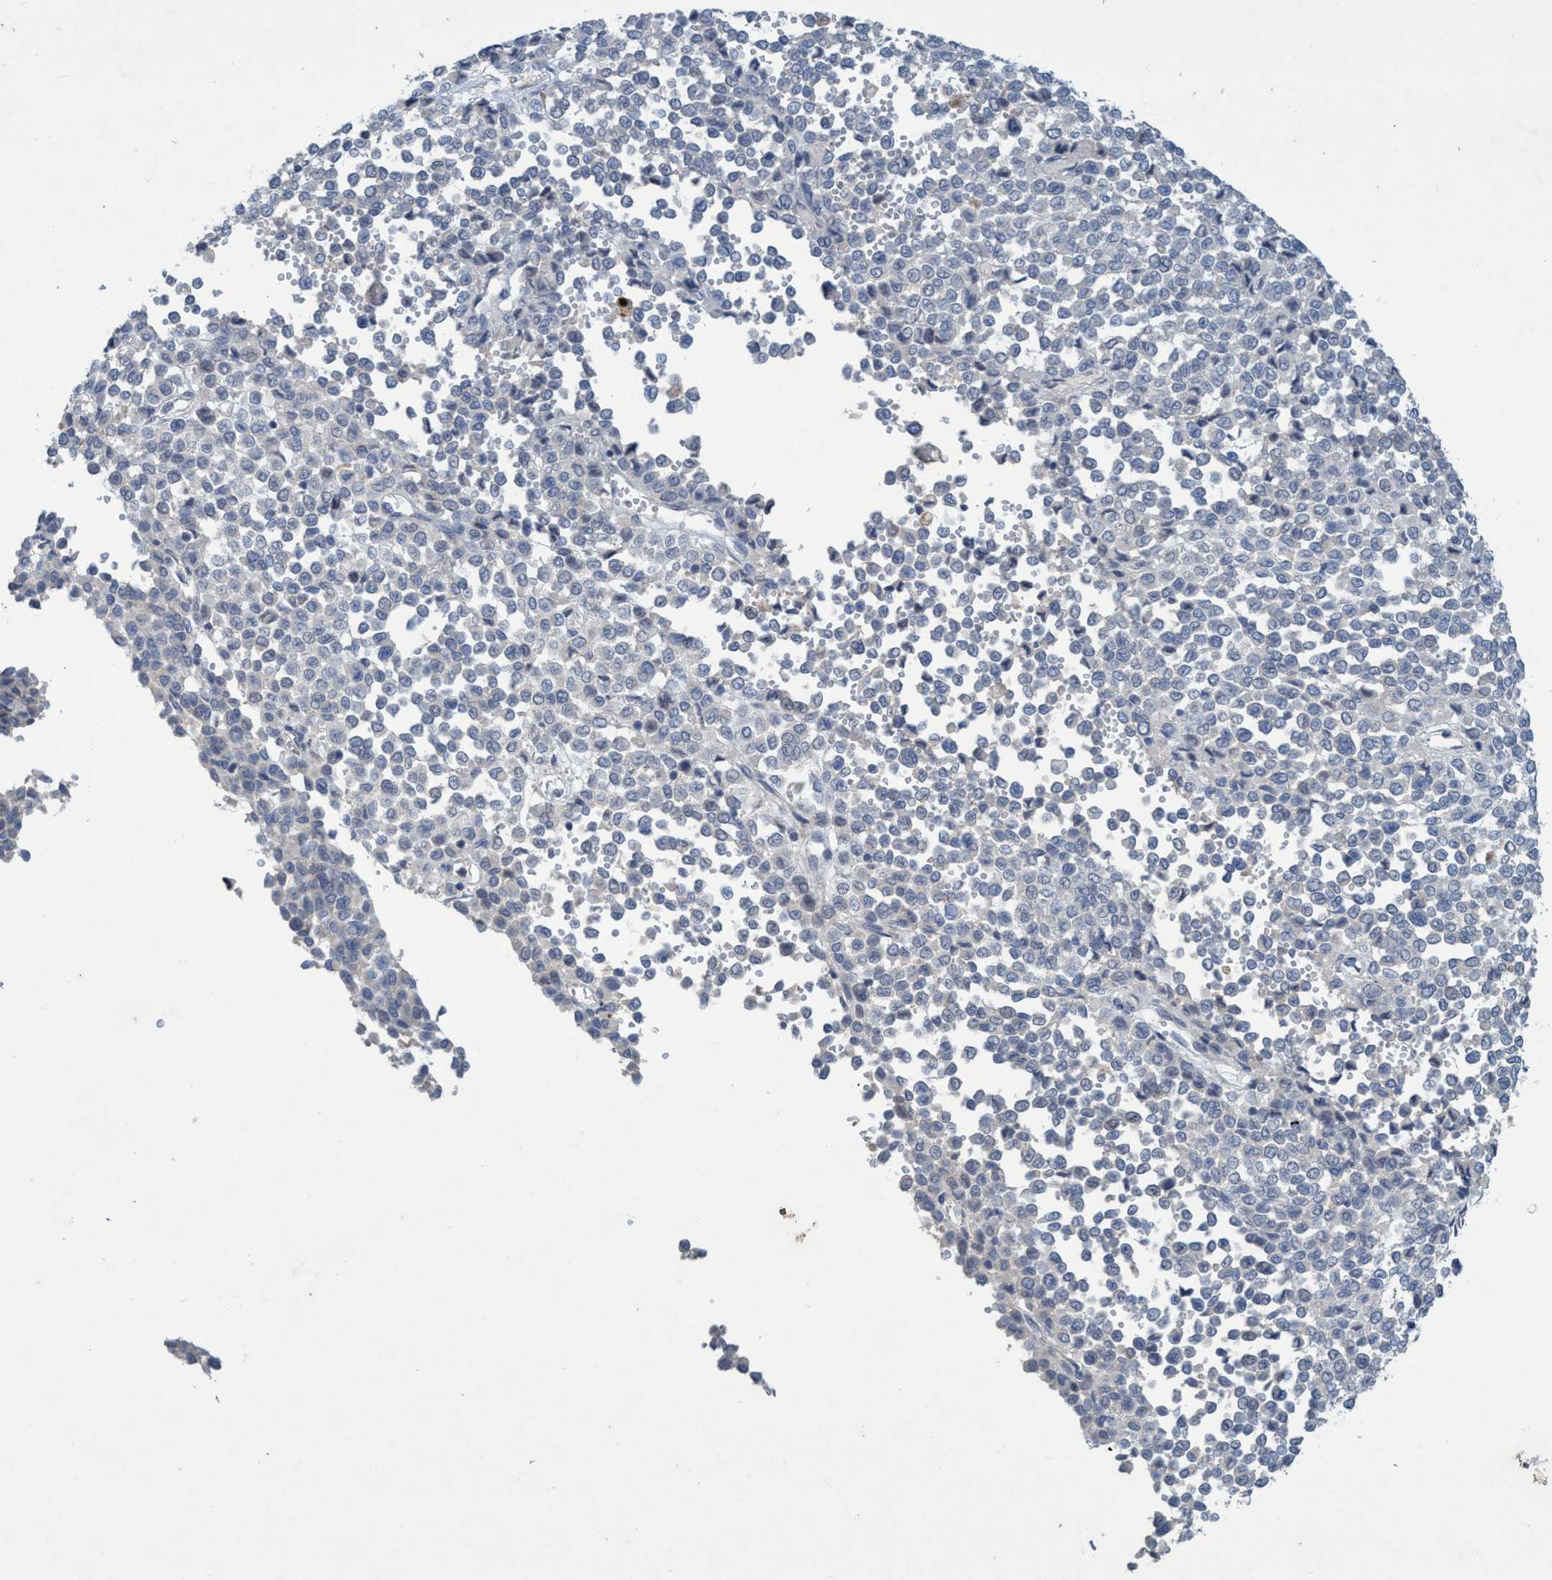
{"staining": {"intensity": "negative", "quantity": "none", "location": "none"}, "tissue": "melanoma", "cell_type": "Tumor cells", "image_type": "cancer", "snomed": [{"axis": "morphology", "description": "Malignant melanoma, Metastatic site"}, {"axis": "topography", "description": "Pancreas"}], "caption": "Immunohistochemistry micrograph of neoplastic tissue: malignant melanoma (metastatic site) stained with DAB demonstrates no significant protein staining in tumor cells.", "gene": "RNF208", "patient": {"sex": "female", "age": 30}}